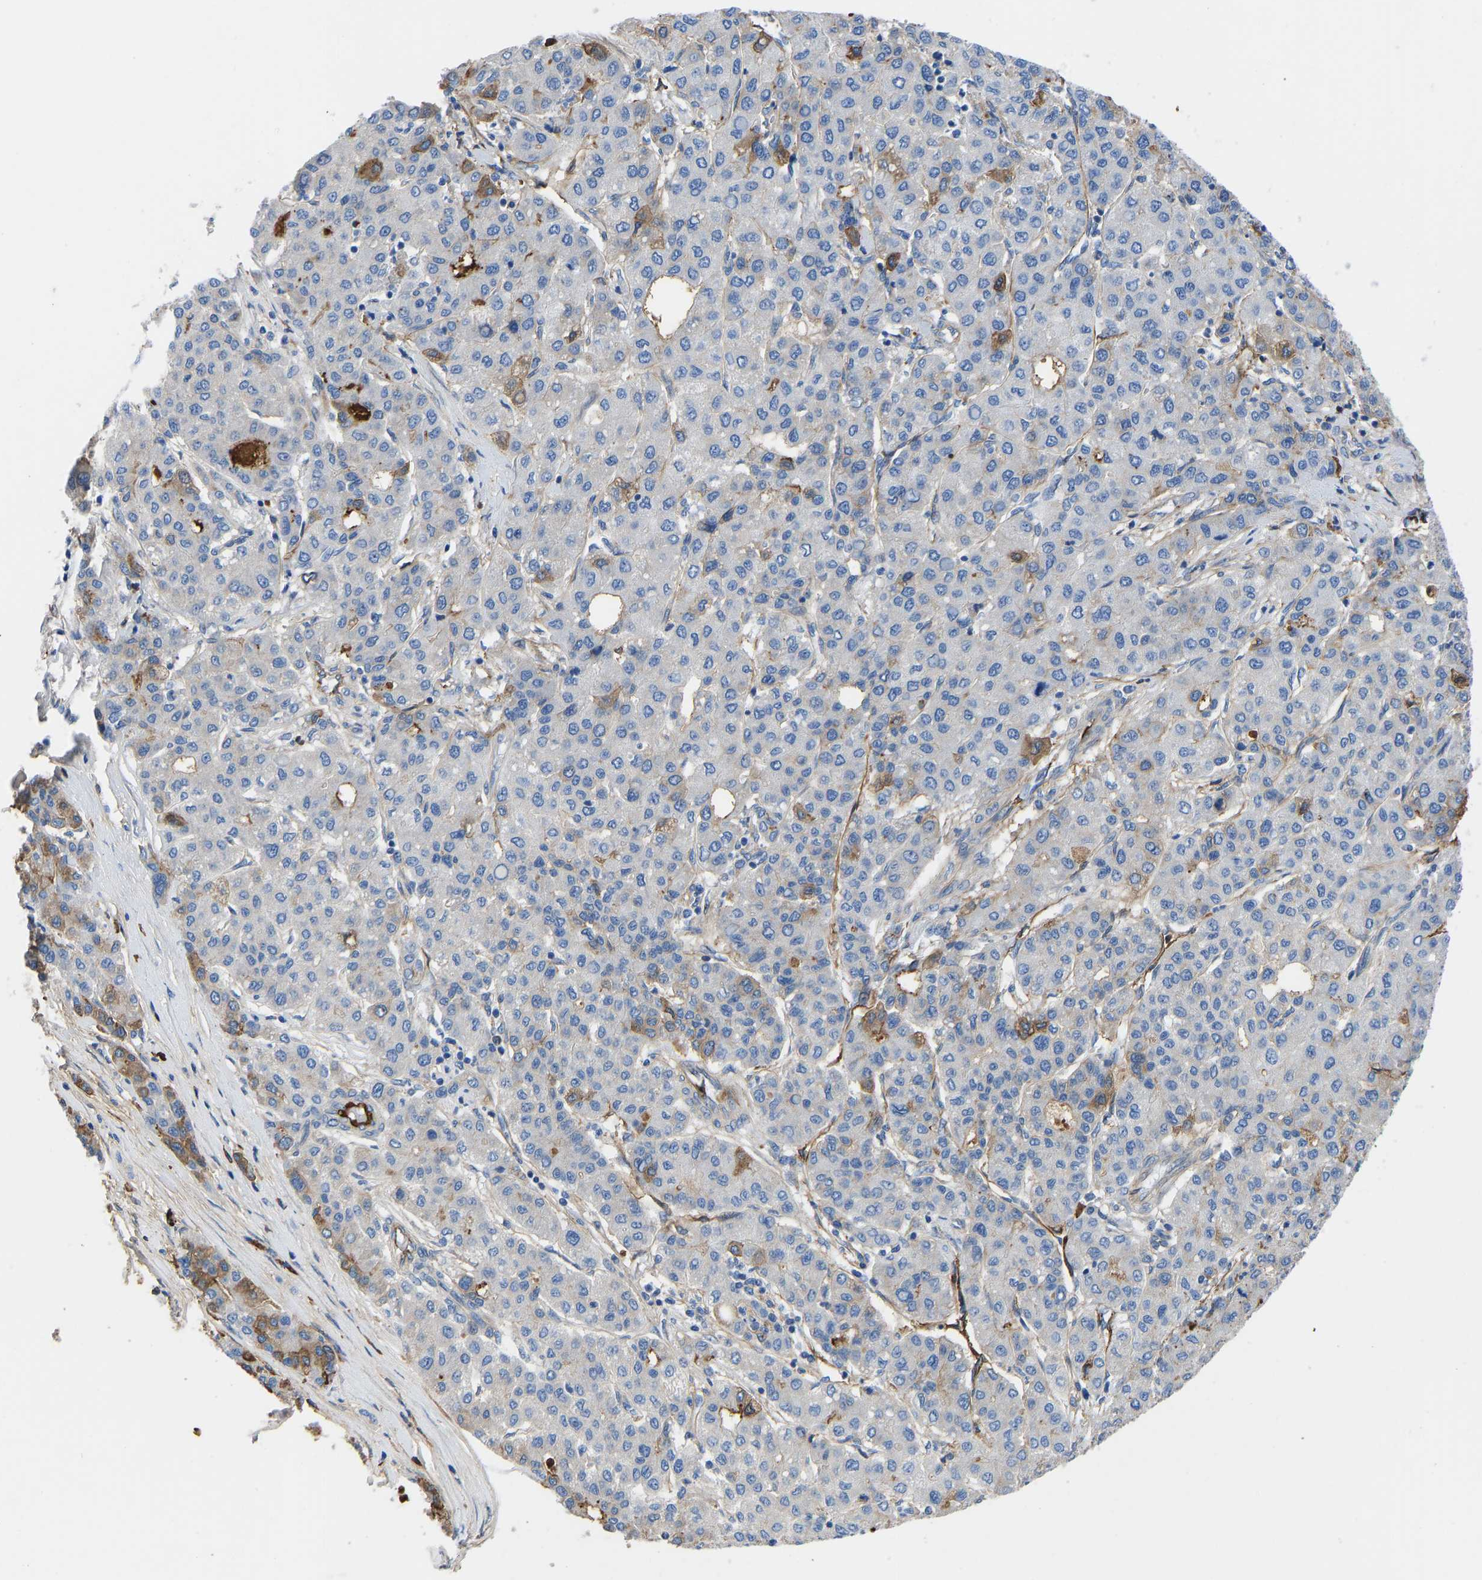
{"staining": {"intensity": "moderate", "quantity": "<25%", "location": "cytoplasmic/membranous"}, "tissue": "liver cancer", "cell_type": "Tumor cells", "image_type": "cancer", "snomed": [{"axis": "morphology", "description": "Carcinoma, Hepatocellular, NOS"}, {"axis": "topography", "description": "Liver"}], "caption": "High-magnification brightfield microscopy of liver cancer (hepatocellular carcinoma) stained with DAB (brown) and counterstained with hematoxylin (blue). tumor cells exhibit moderate cytoplasmic/membranous expression is identified in about<25% of cells.", "gene": "HSPG2", "patient": {"sex": "male", "age": 65}}